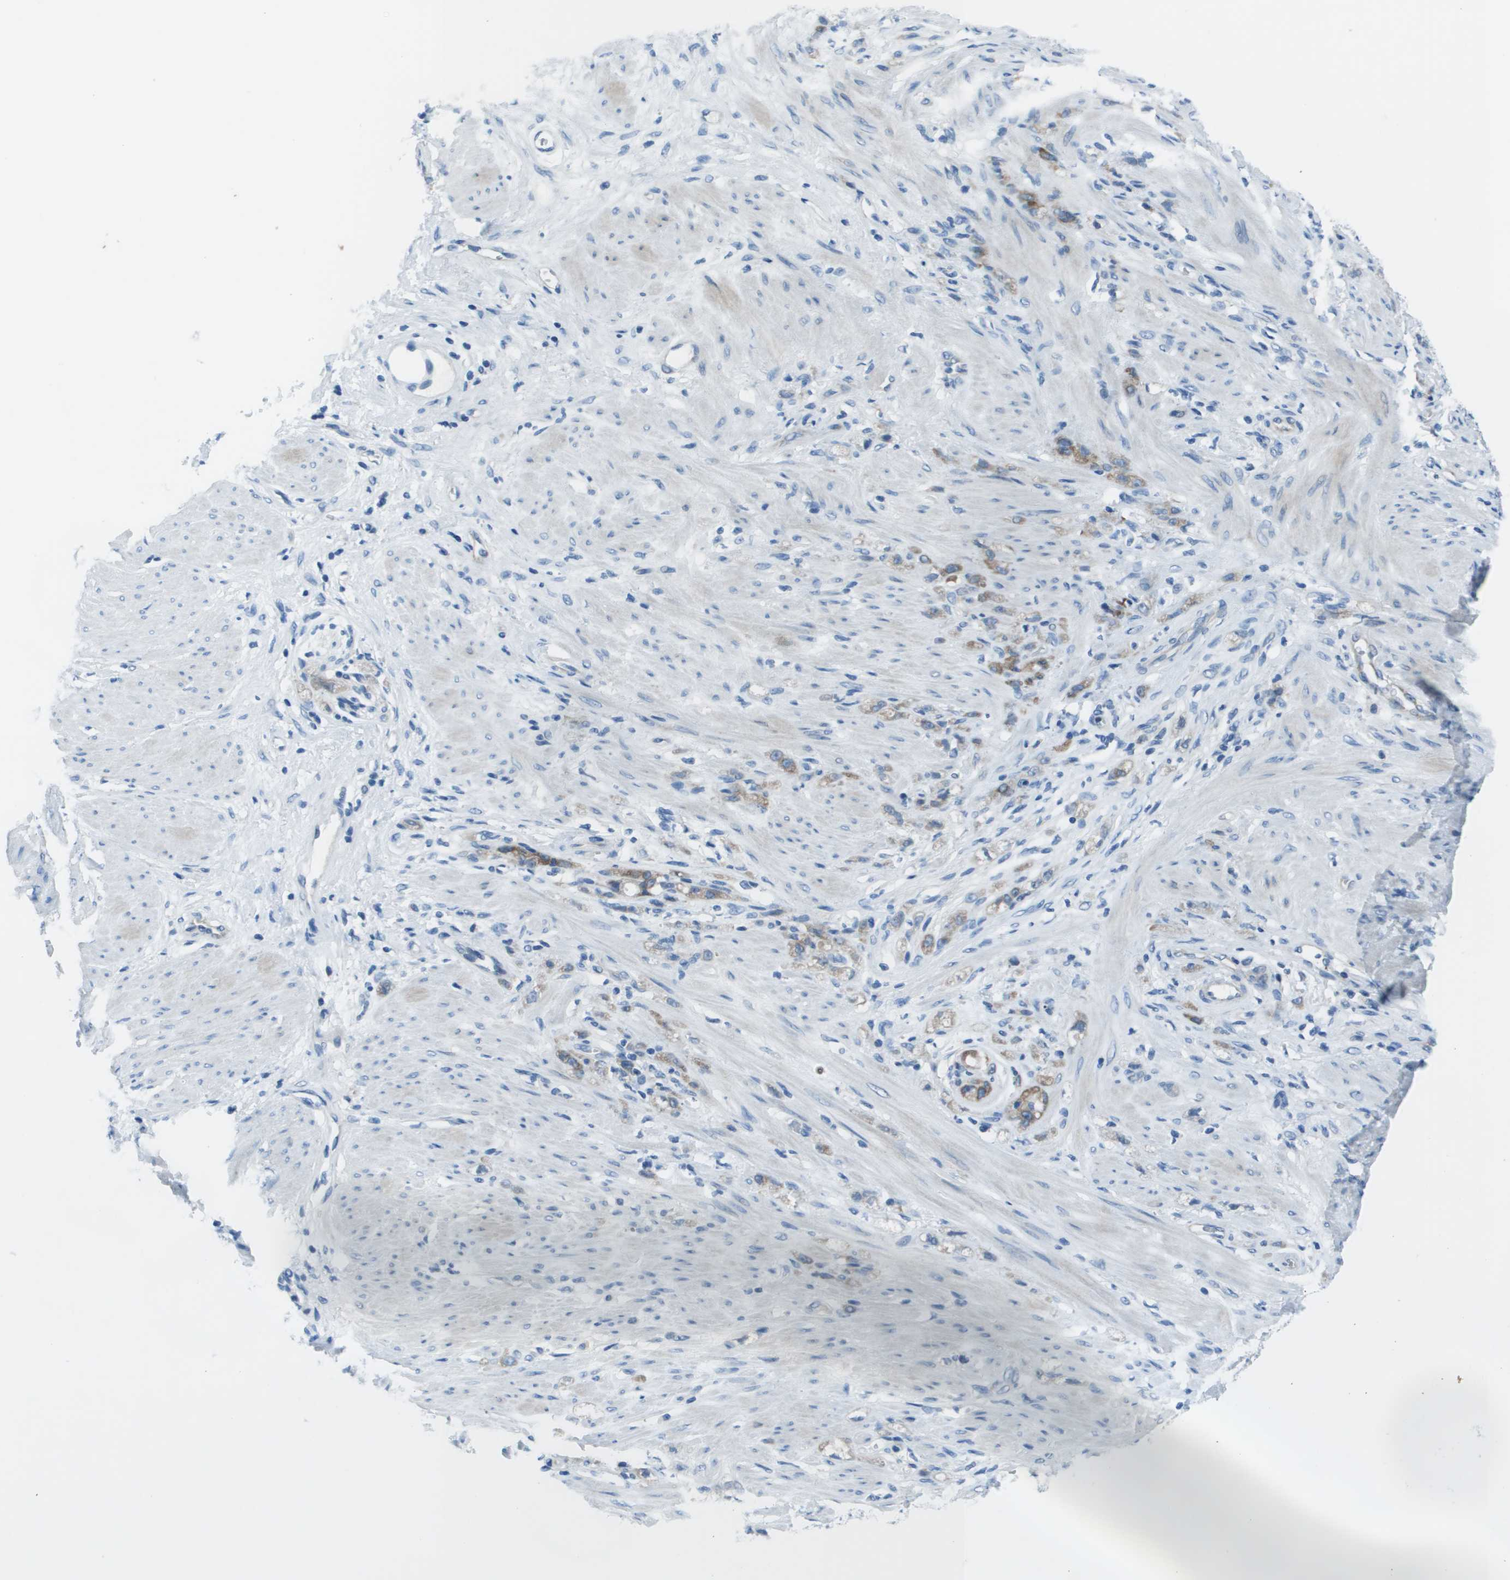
{"staining": {"intensity": "weak", "quantity": "<25%", "location": "cytoplasmic/membranous"}, "tissue": "stomach cancer", "cell_type": "Tumor cells", "image_type": "cancer", "snomed": [{"axis": "morphology", "description": "Adenocarcinoma, NOS"}, {"axis": "topography", "description": "Stomach"}], "caption": "Protein analysis of stomach cancer (adenocarcinoma) displays no significant staining in tumor cells.", "gene": "STIP1", "patient": {"sex": "male", "age": 82}}